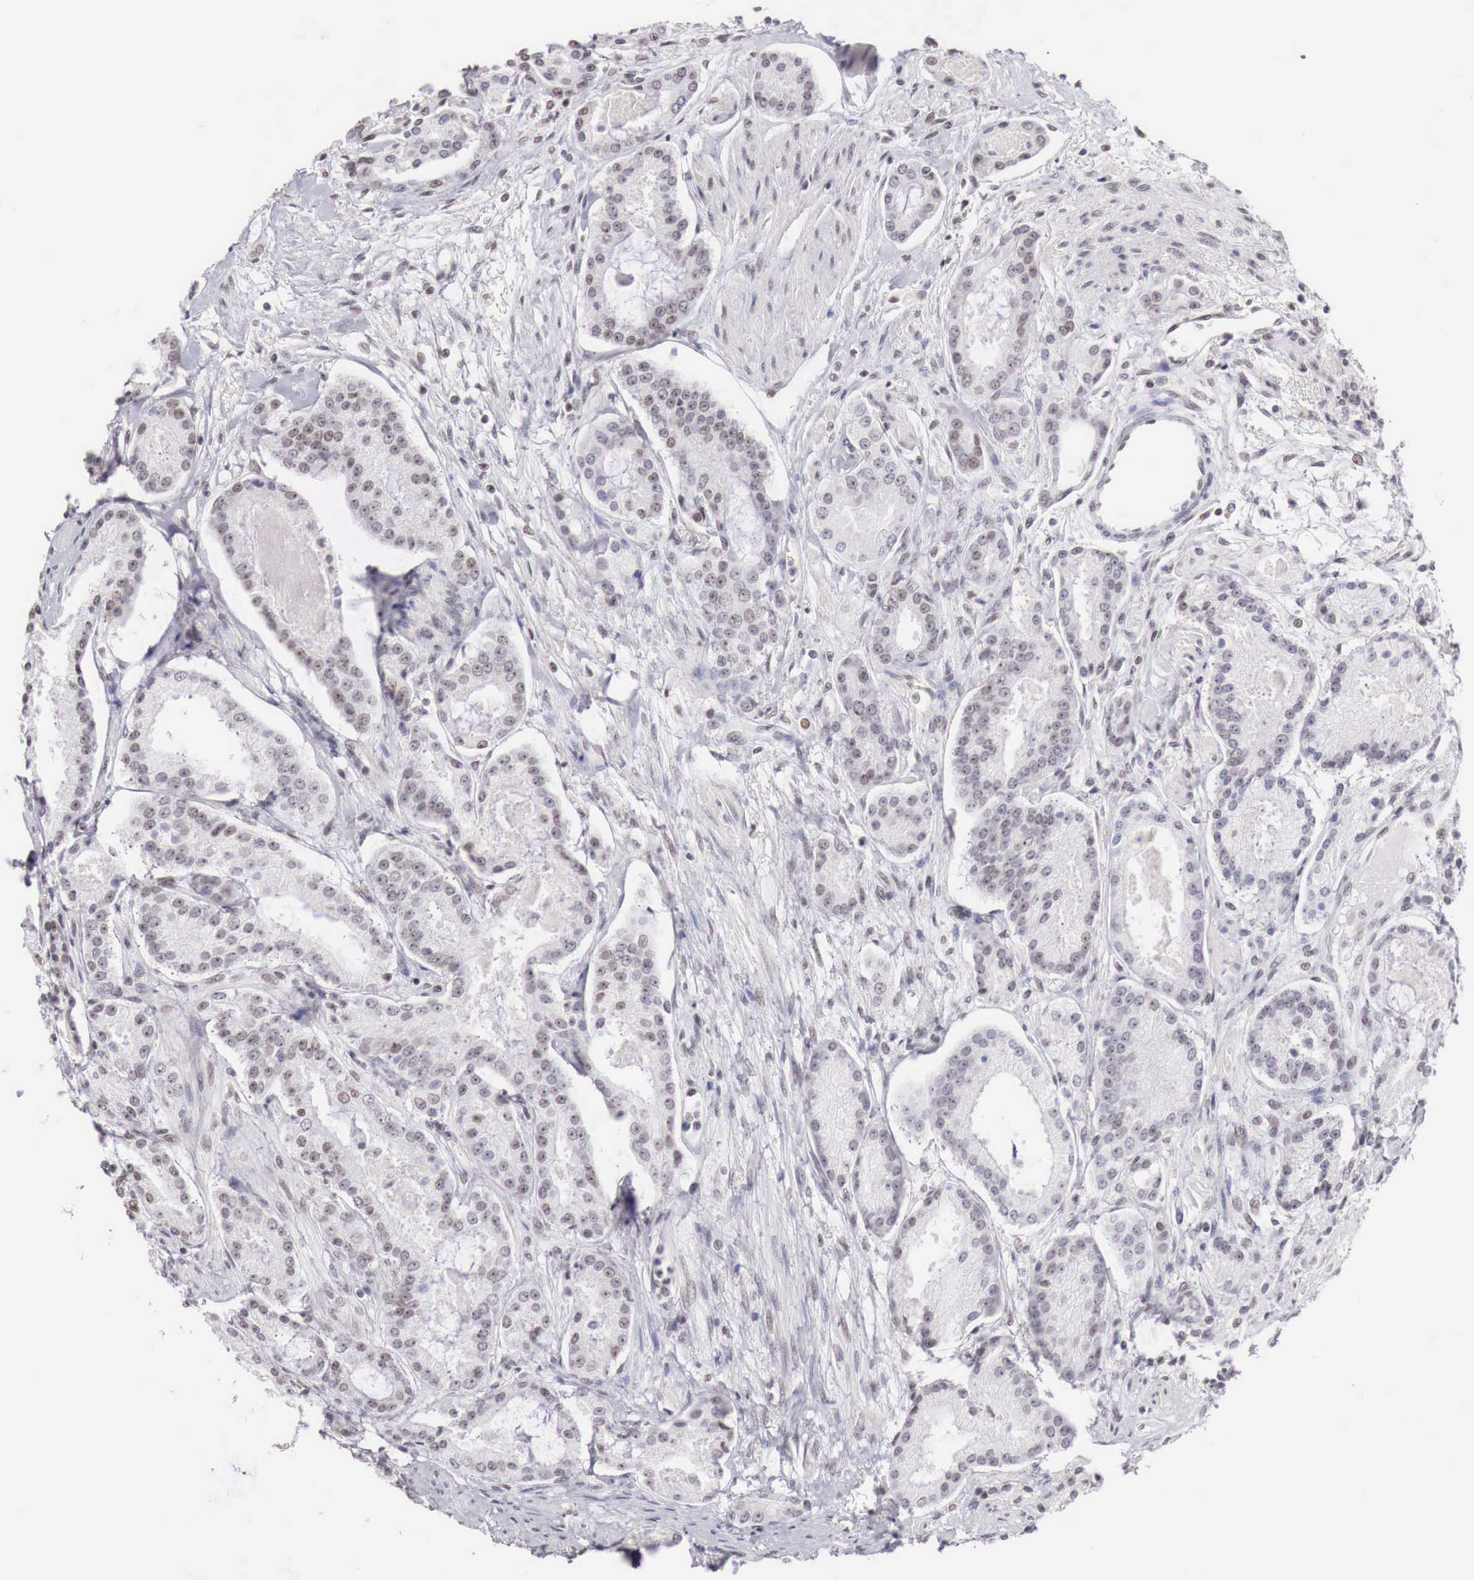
{"staining": {"intensity": "weak", "quantity": "<25%", "location": "nuclear"}, "tissue": "prostate cancer", "cell_type": "Tumor cells", "image_type": "cancer", "snomed": [{"axis": "morphology", "description": "Adenocarcinoma, Medium grade"}, {"axis": "topography", "description": "Prostate"}], "caption": "This is an immunohistochemistry (IHC) photomicrograph of human prostate cancer (medium-grade adenocarcinoma). There is no expression in tumor cells.", "gene": "PHF14", "patient": {"sex": "male", "age": 72}}